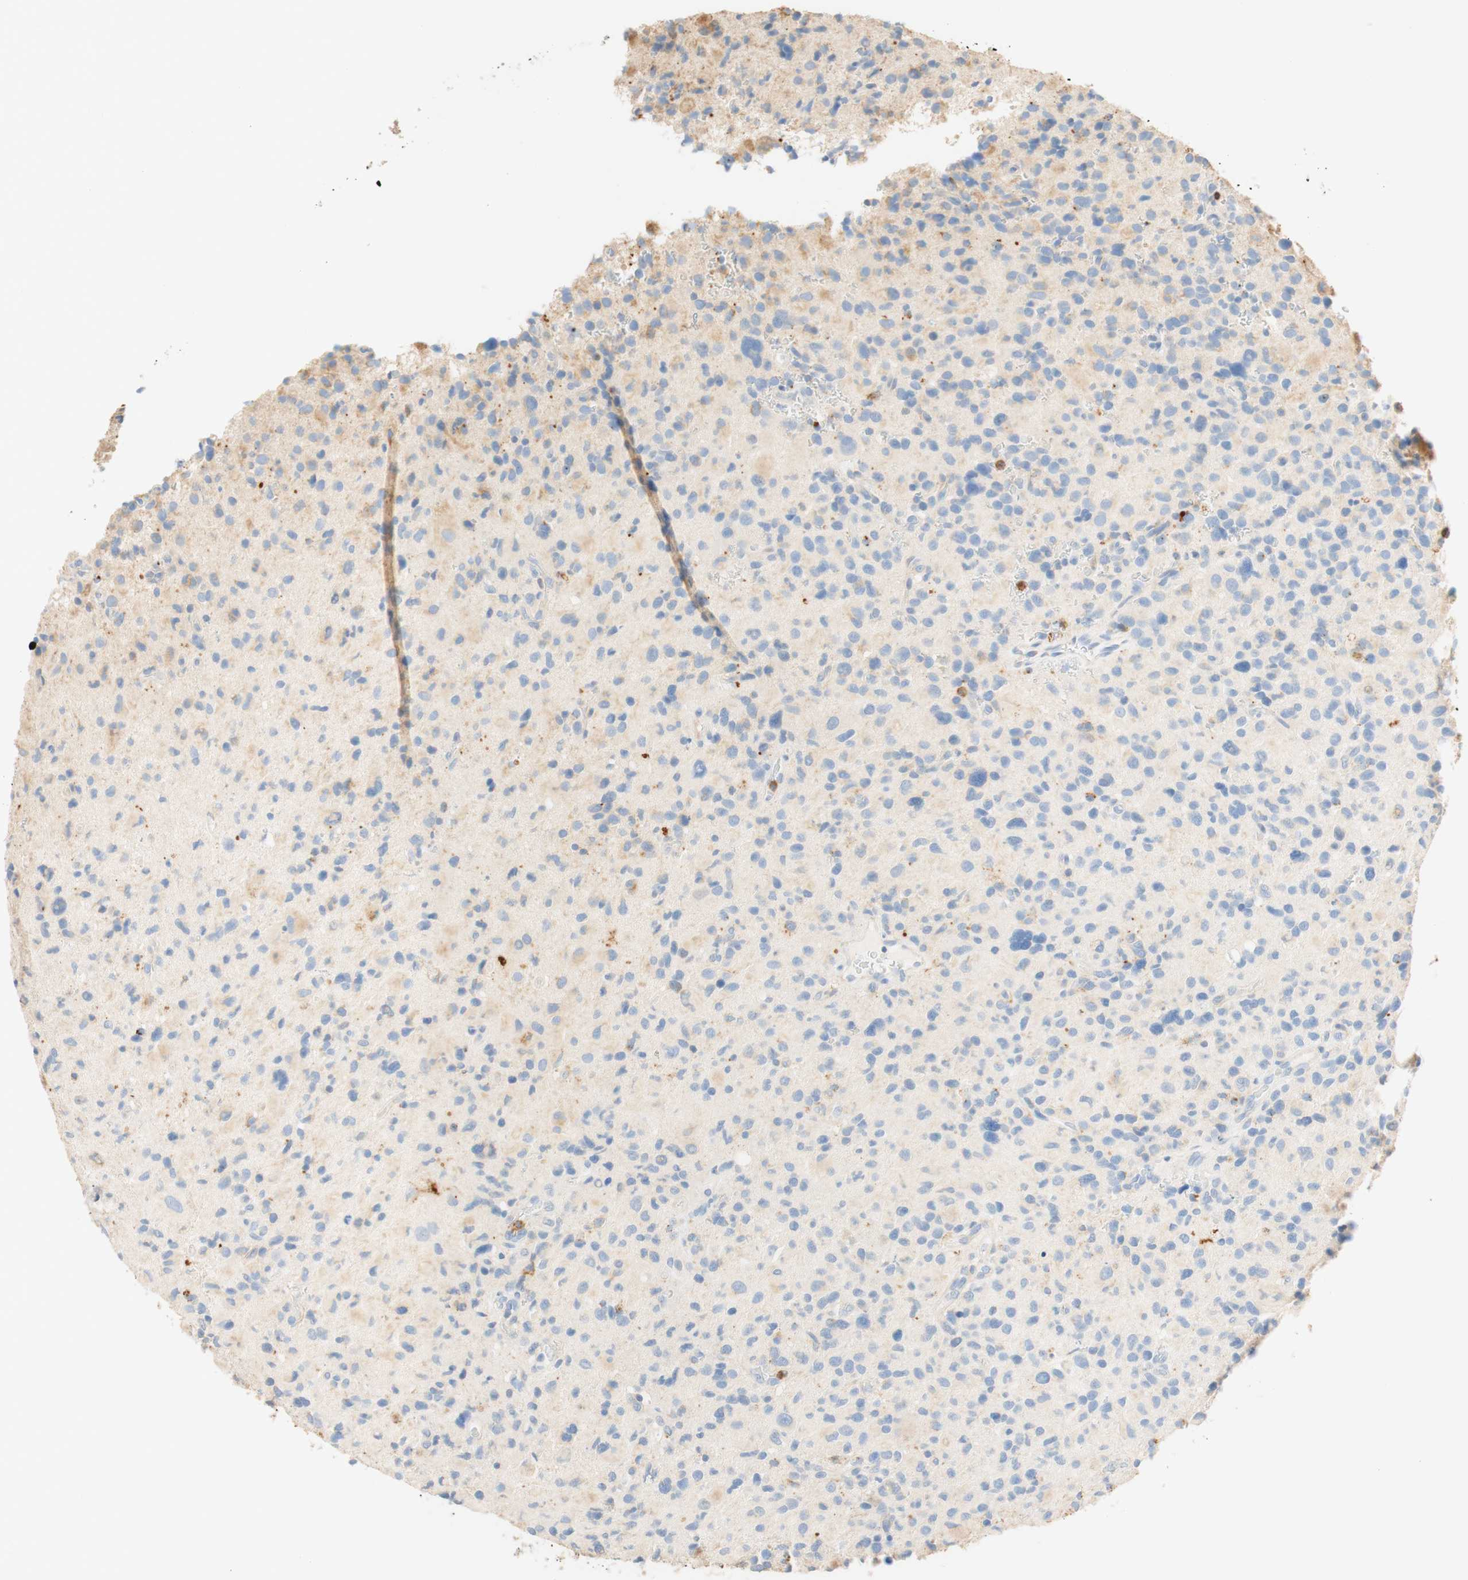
{"staining": {"intensity": "negative", "quantity": "none", "location": "none"}, "tissue": "glioma", "cell_type": "Tumor cells", "image_type": "cancer", "snomed": [{"axis": "morphology", "description": "Glioma, malignant, High grade"}, {"axis": "topography", "description": "Brain"}], "caption": "This micrograph is of glioma stained with immunohistochemistry to label a protein in brown with the nuclei are counter-stained blue. There is no staining in tumor cells.", "gene": "CD63", "patient": {"sex": "male", "age": 48}}